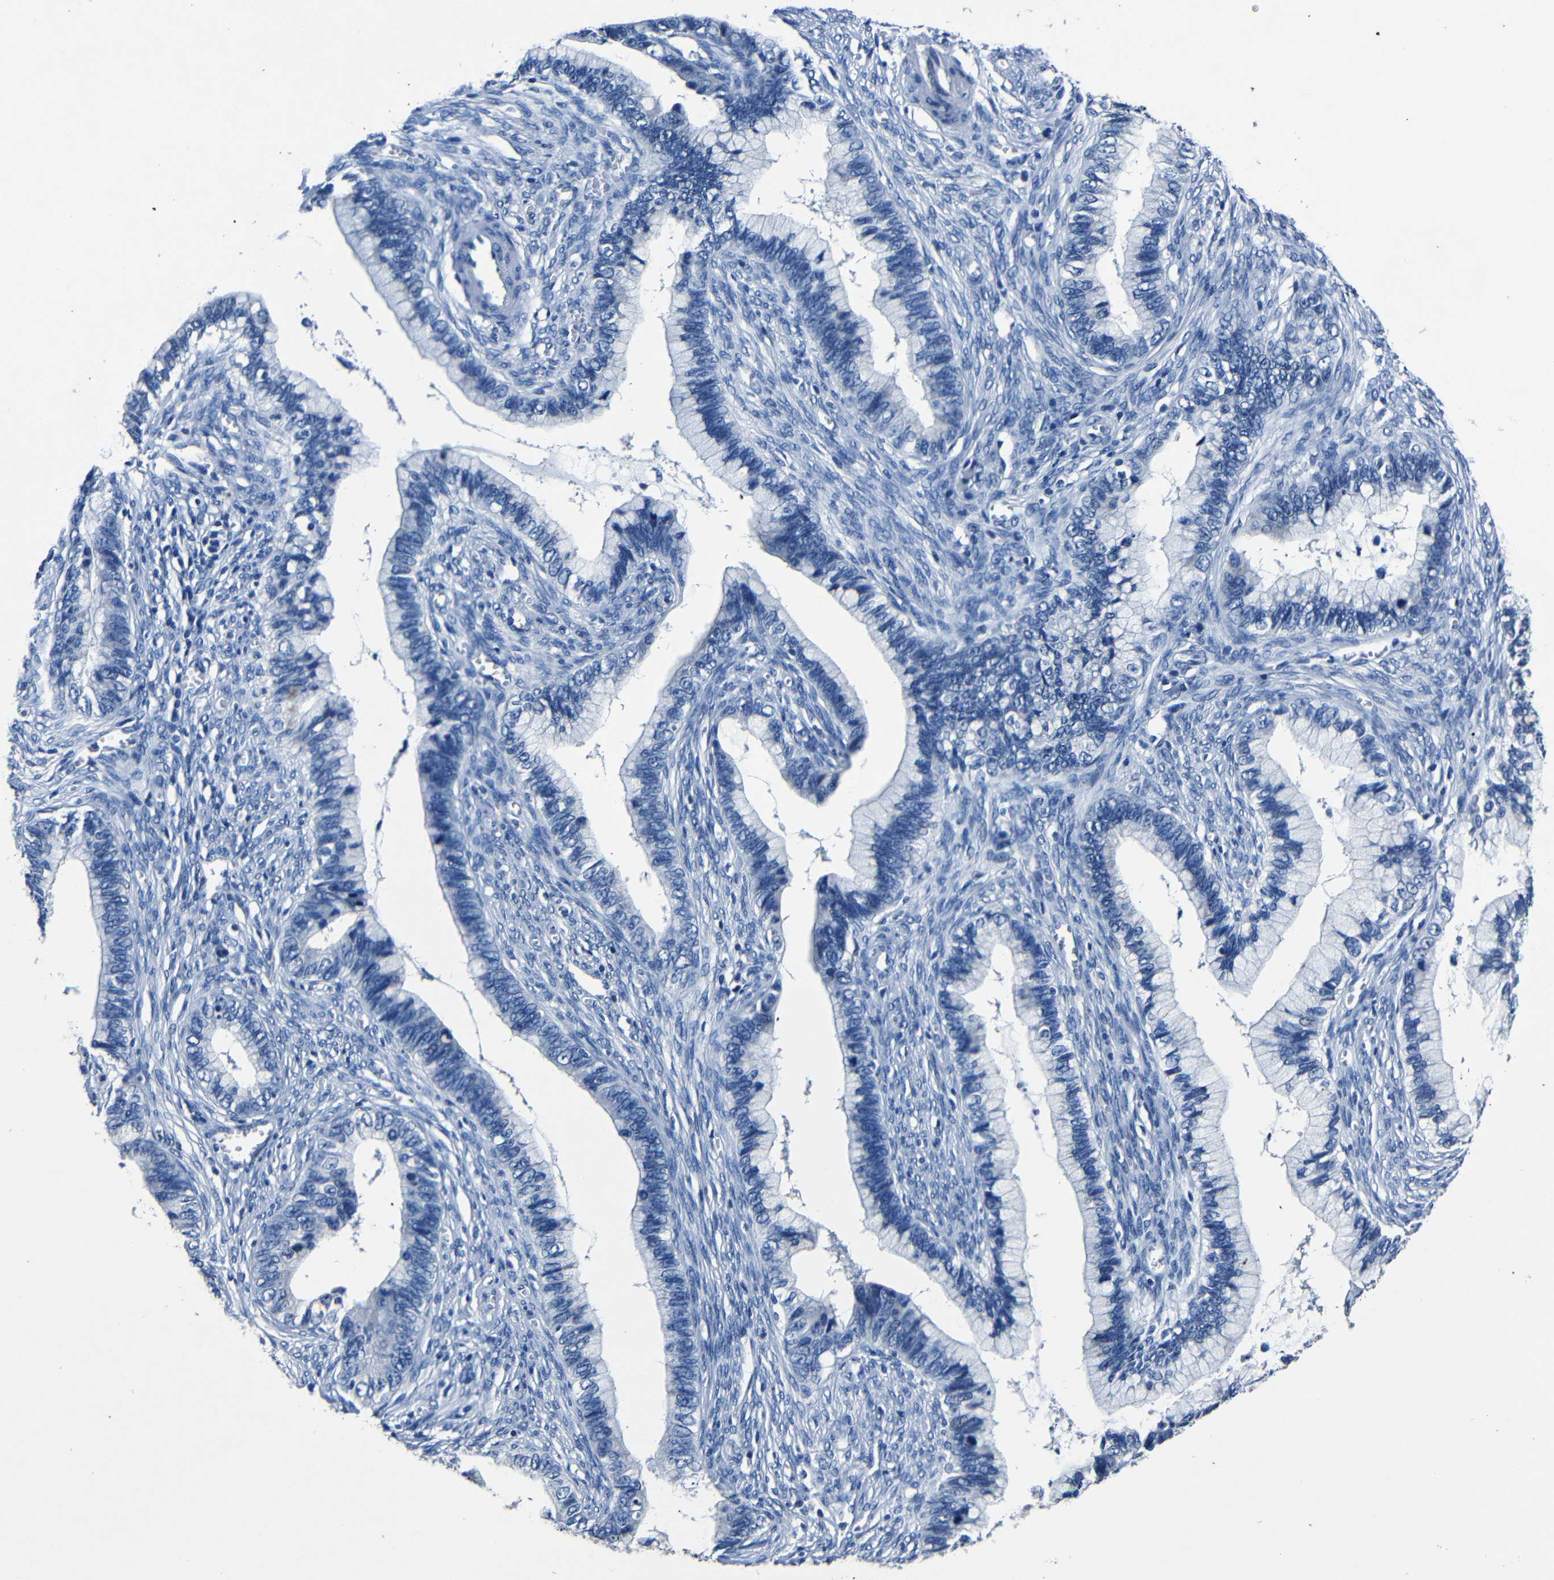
{"staining": {"intensity": "negative", "quantity": "none", "location": "none"}, "tissue": "cervical cancer", "cell_type": "Tumor cells", "image_type": "cancer", "snomed": [{"axis": "morphology", "description": "Adenocarcinoma, NOS"}, {"axis": "topography", "description": "Cervix"}], "caption": "An immunohistochemistry photomicrograph of cervical cancer (adenocarcinoma) is shown. There is no staining in tumor cells of cervical cancer (adenocarcinoma).", "gene": "NCMAP", "patient": {"sex": "female", "age": 44}}